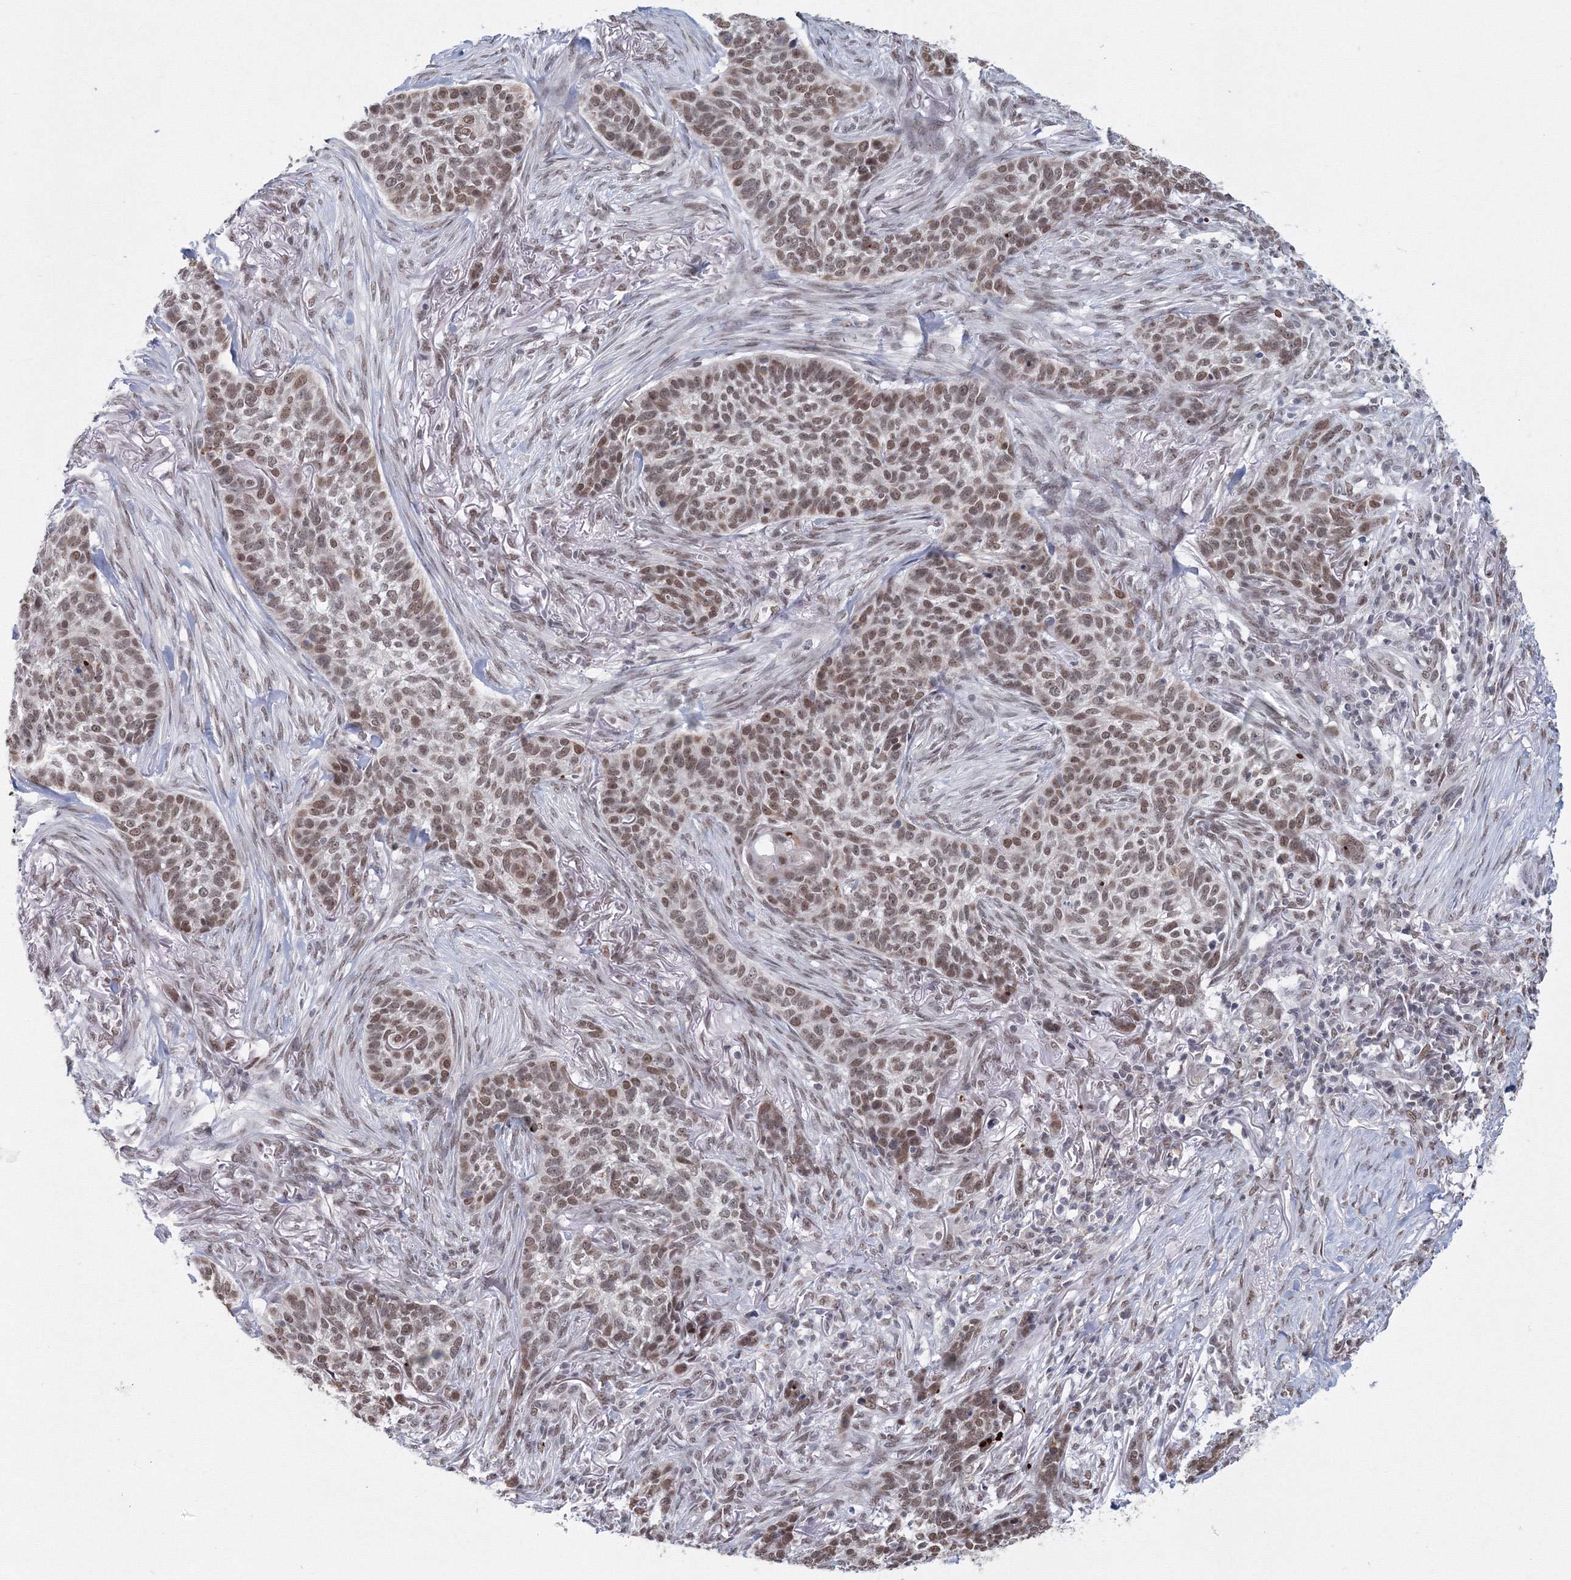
{"staining": {"intensity": "moderate", "quantity": ">75%", "location": "nuclear"}, "tissue": "skin cancer", "cell_type": "Tumor cells", "image_type": "cancer", "snomed": [{"axis": "morphology", "description": "Basal cell carcinoma"}, {"axis": "topography", "description": "Skin"}], "caption": "About >75% of tumor cells in skin cancer display moderate nuclear protein expression as visualized by brown immunohistochemical staining.", "gene": "SF3B6", "patient": {"sex": "male", "age": 85}}